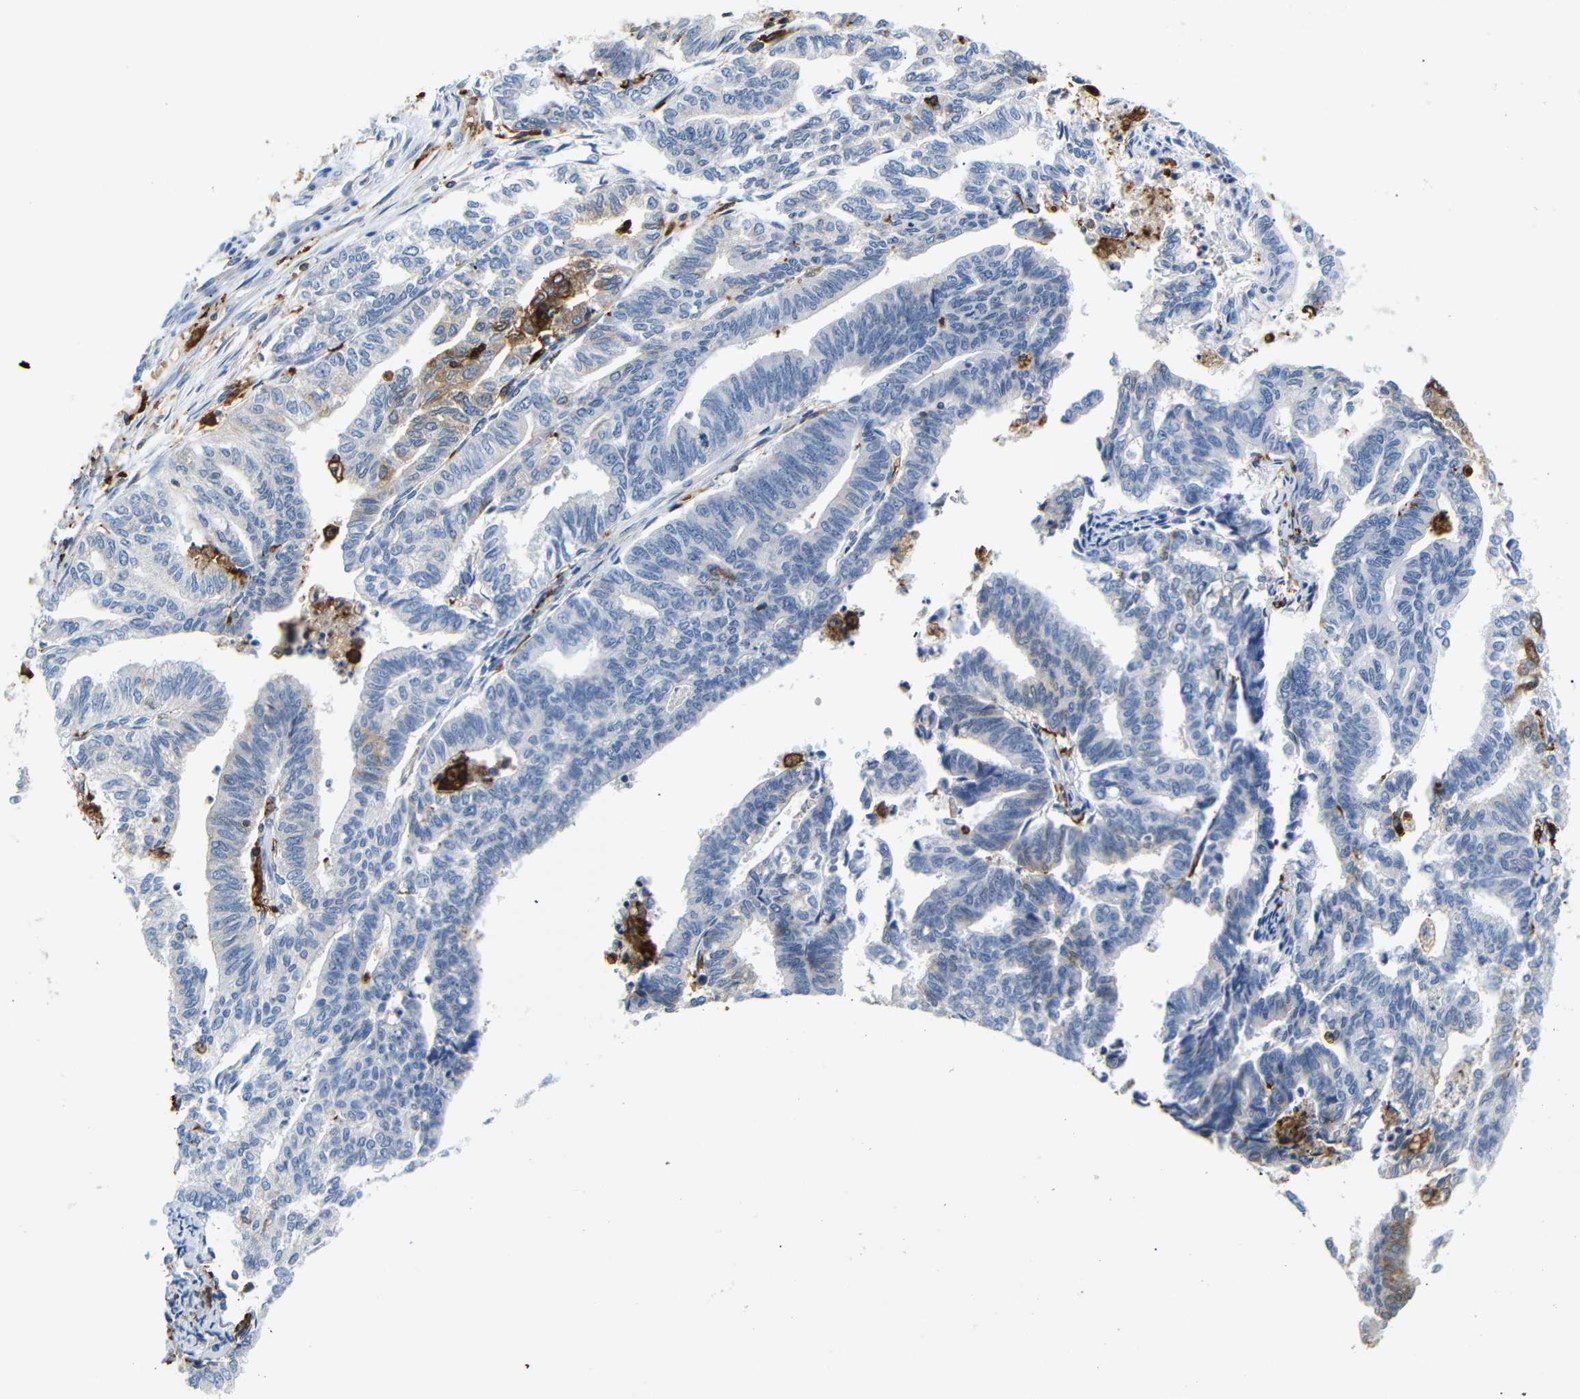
{"staining": {"intensity": "moderate", "quantity": "<25%", "location": "cytoplasmic/membranous"}, "tissue": "endometrial cancer", "cell_type": "Tumor cells", "image_type": "cancer", "snomed": [{"axis": "morphology", "description": "Adenocarcinoma, NOS"}, {"axis": "topography", "description": "Endometrium"}], "caption": "Human adenocarcinoma (endometrial) stained with a protein marker demonstrates moderate staining in tumor cells.", "gene": "HLA-DQB1", "patient": {"sex": "female", "age": 79}}